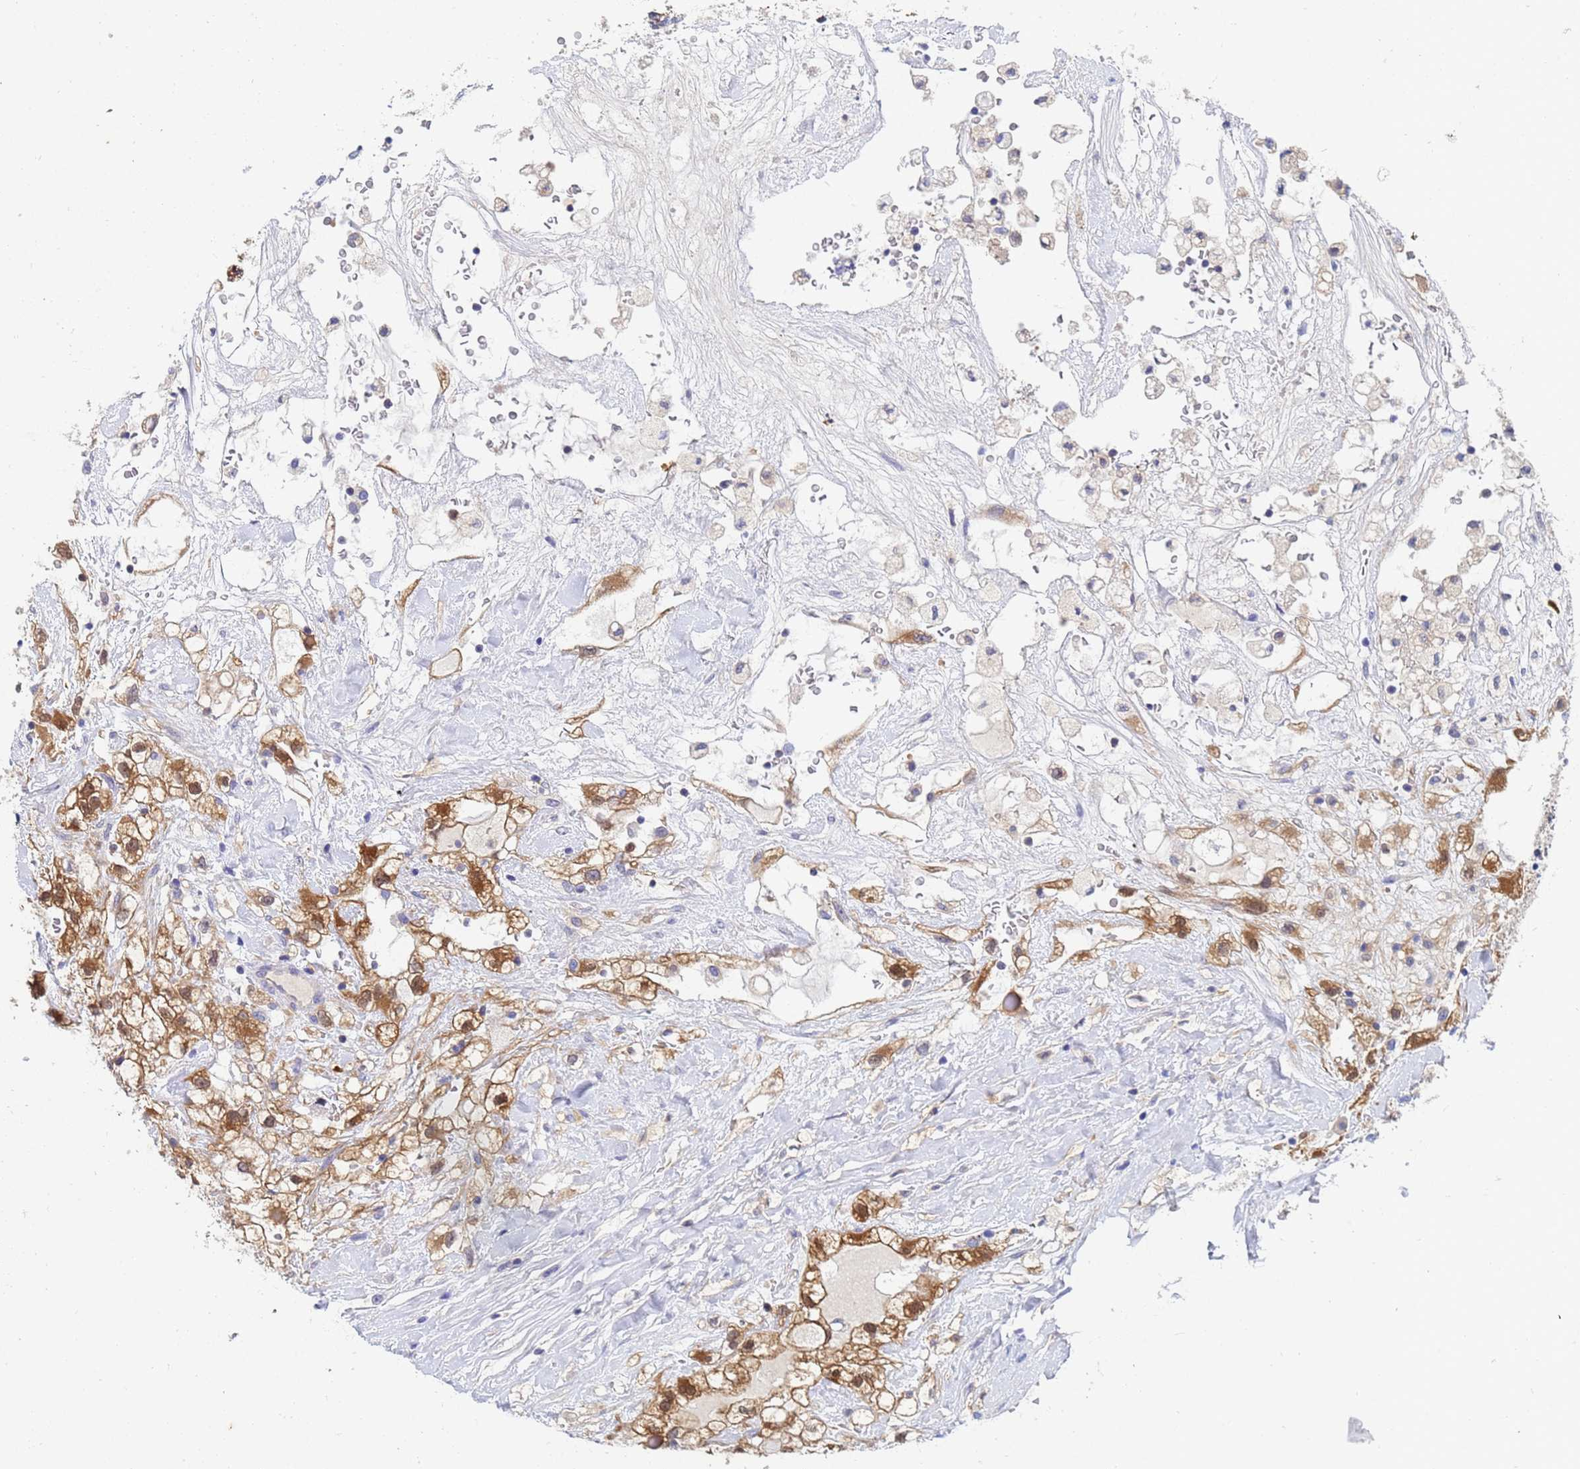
{"staining": {"intensity": "strong", "quantity": "25%-75%", "location": "cytoplasmic/membranous"}, "tissue": "renal cancer", "cell_type": "Tumor cells", "image_type": "cancer", "snomed": [{"axis": "morphology", "description": "Adenocarcinoma, NOS"}, {"axis": "topography", "description": "Kidney"}], "caption": "High-magnification brightfield microscopy of renal cancer (adenocarcinoma) stained with DAB (brown) and counterstained with hematoxylin (blue). tumor cells exhibit strong cytoplasmic/membranous expression is present in approximately25%-75% of cells. (DAB = brown stain, brightfield microscopy at high magnification).", "gene": "TTLL11", "patient": {"sex": "male", "age": 59}}